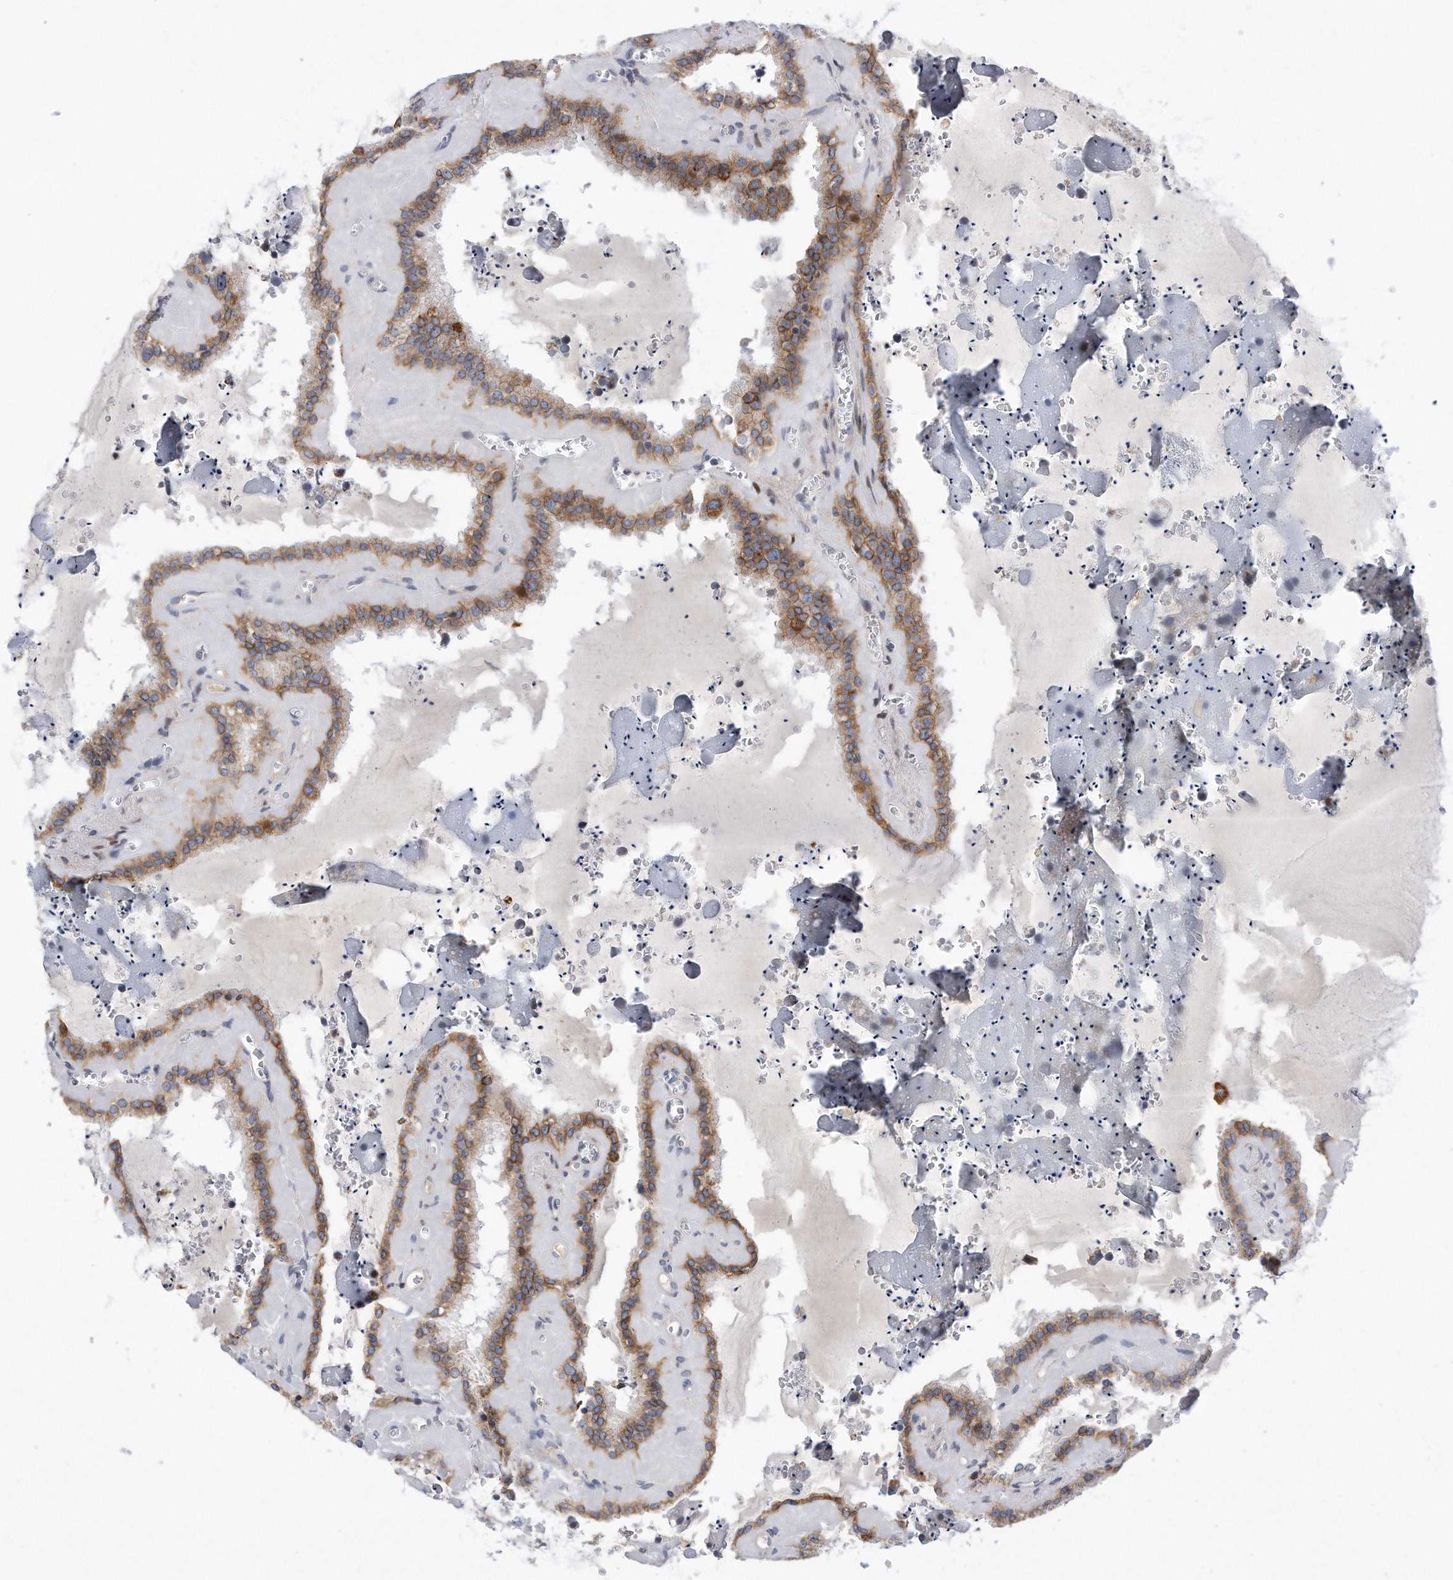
{"staining": {"intensity": "moderate", "quantity": "25%-75%", "location": "cytoplasmic/membranous"}, "tissue": "seminal vesicle", "cell_type": "Glandular cells", "image_type": "normal", "snomed": [{"axis": "morphology", "description": "Normal tissue, NOS"}, {"axis": "topography", "description": "Prostate"}, {"axis": "topography", "description": "Seminal veicle"}], "caption": "Brown immunohistochemical staining in benign human seminal vesicle shows moderate cytoplasmic/membranous positivity in about 25%-75% of glandular cells.", "gene": "CDH12", "patient": {"sex": "male", "age": 59}}